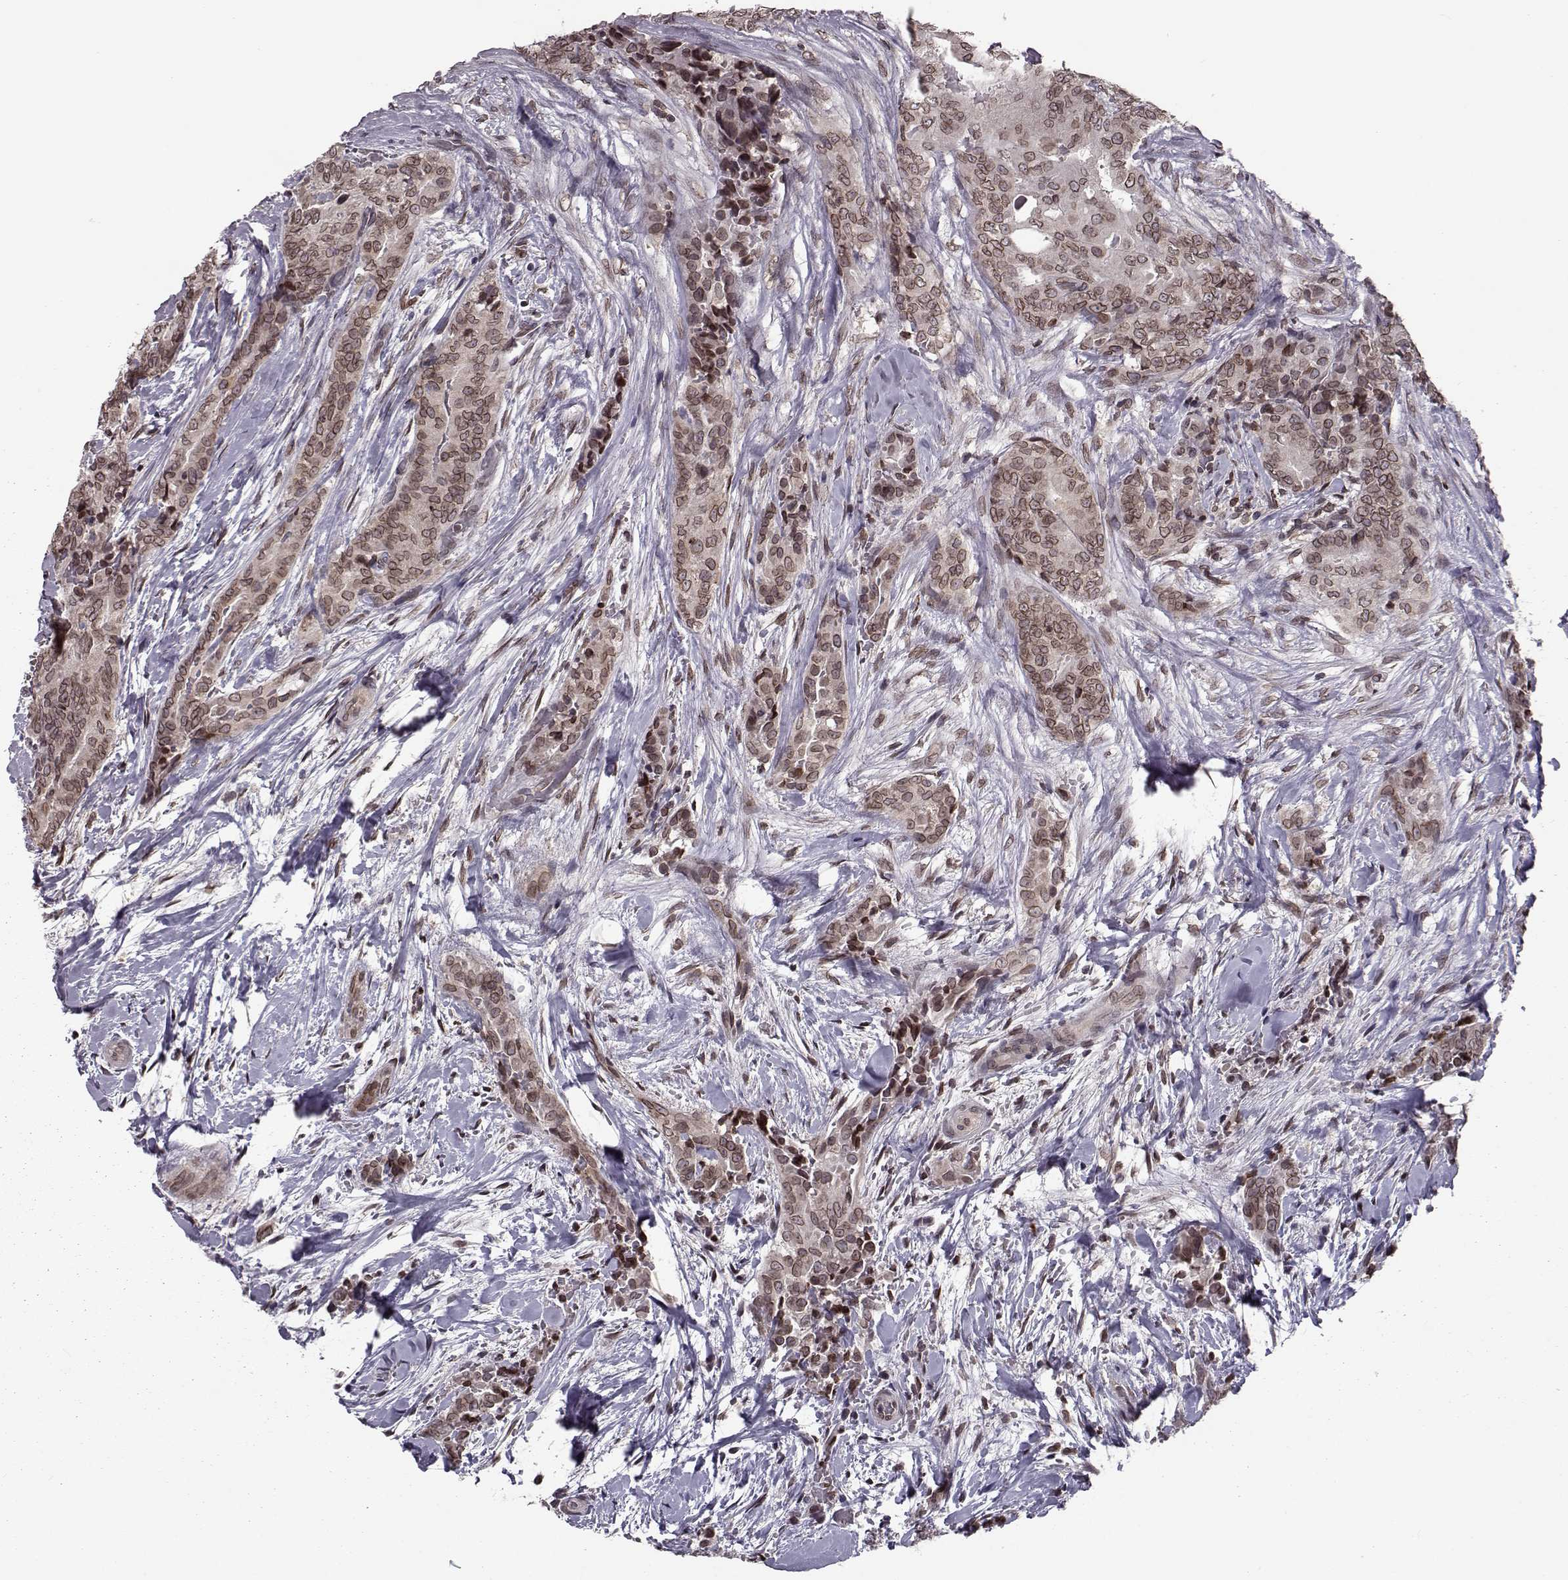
{"staining": {"intensity": "moderate", "quantity": "25%-75%", "location": "cytoplasmic/membranous,nuclear"}, "tissue": "thyroid cancer", "cell_type": "Tumor cells", "image_type": "cancer", "snomed": [{"axis": "morphology", "description": "Papillary adenocarcinoma, NOS"}, {"axis": "topography", "description": "Thyroid gland"}], "caption": "Papillary adenocarcinoma (thyroid) stained with IHC exhibits moderate cytoplasmic/membranous and nuclear expression in approximately 25%-75% of tumor cells.", "gene": "NUP37", "patient": {"sex": "male", "age": 61}}